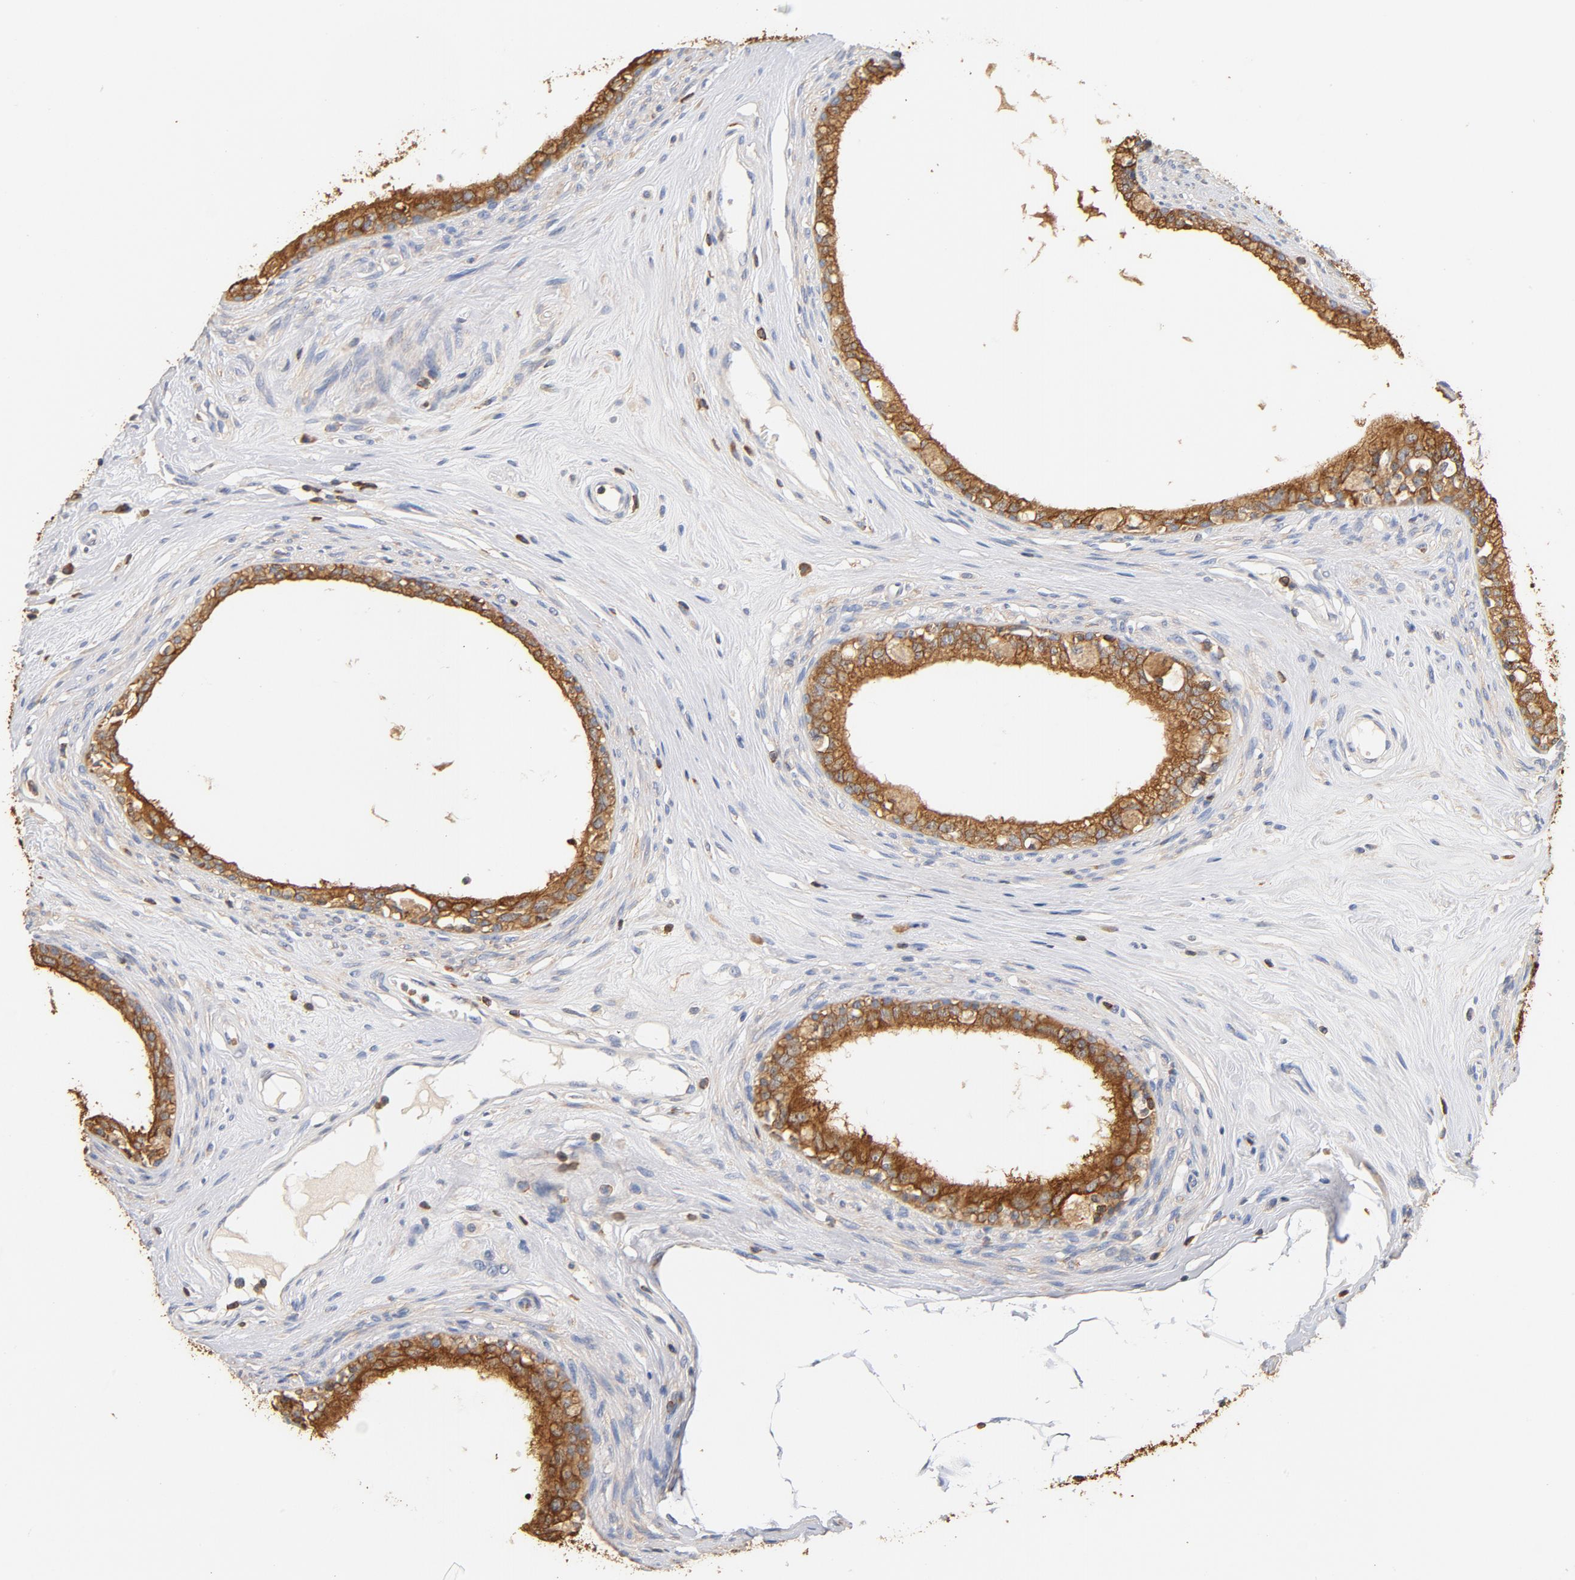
{"staining": {"intensity": "strong", "quantity": ">75%", "location": "cytoplasmic/membranous"}, "tissue": "epididymis", "cell_type": "Glandular cells", "image_type": "normal", "snomed": [{"axis": "morphology", "description": "Normal tissue, NOS"}, {"axis": "morphology", "description": "Inflammation, NOS"}, {"axis": "topography", "description": "Epididymis"}], "caption": "The histopathology image demonstrates immunohistochemical staining of unremarkable epididymis. There is strong cytoplasmic/membranous positivity is appreciated in approximately >75% of glandular cells. (DAB IHC with brightfield microscopy, high magnification).", "gene": "EZR", "patient": {"sex": "male", "age": 84}}